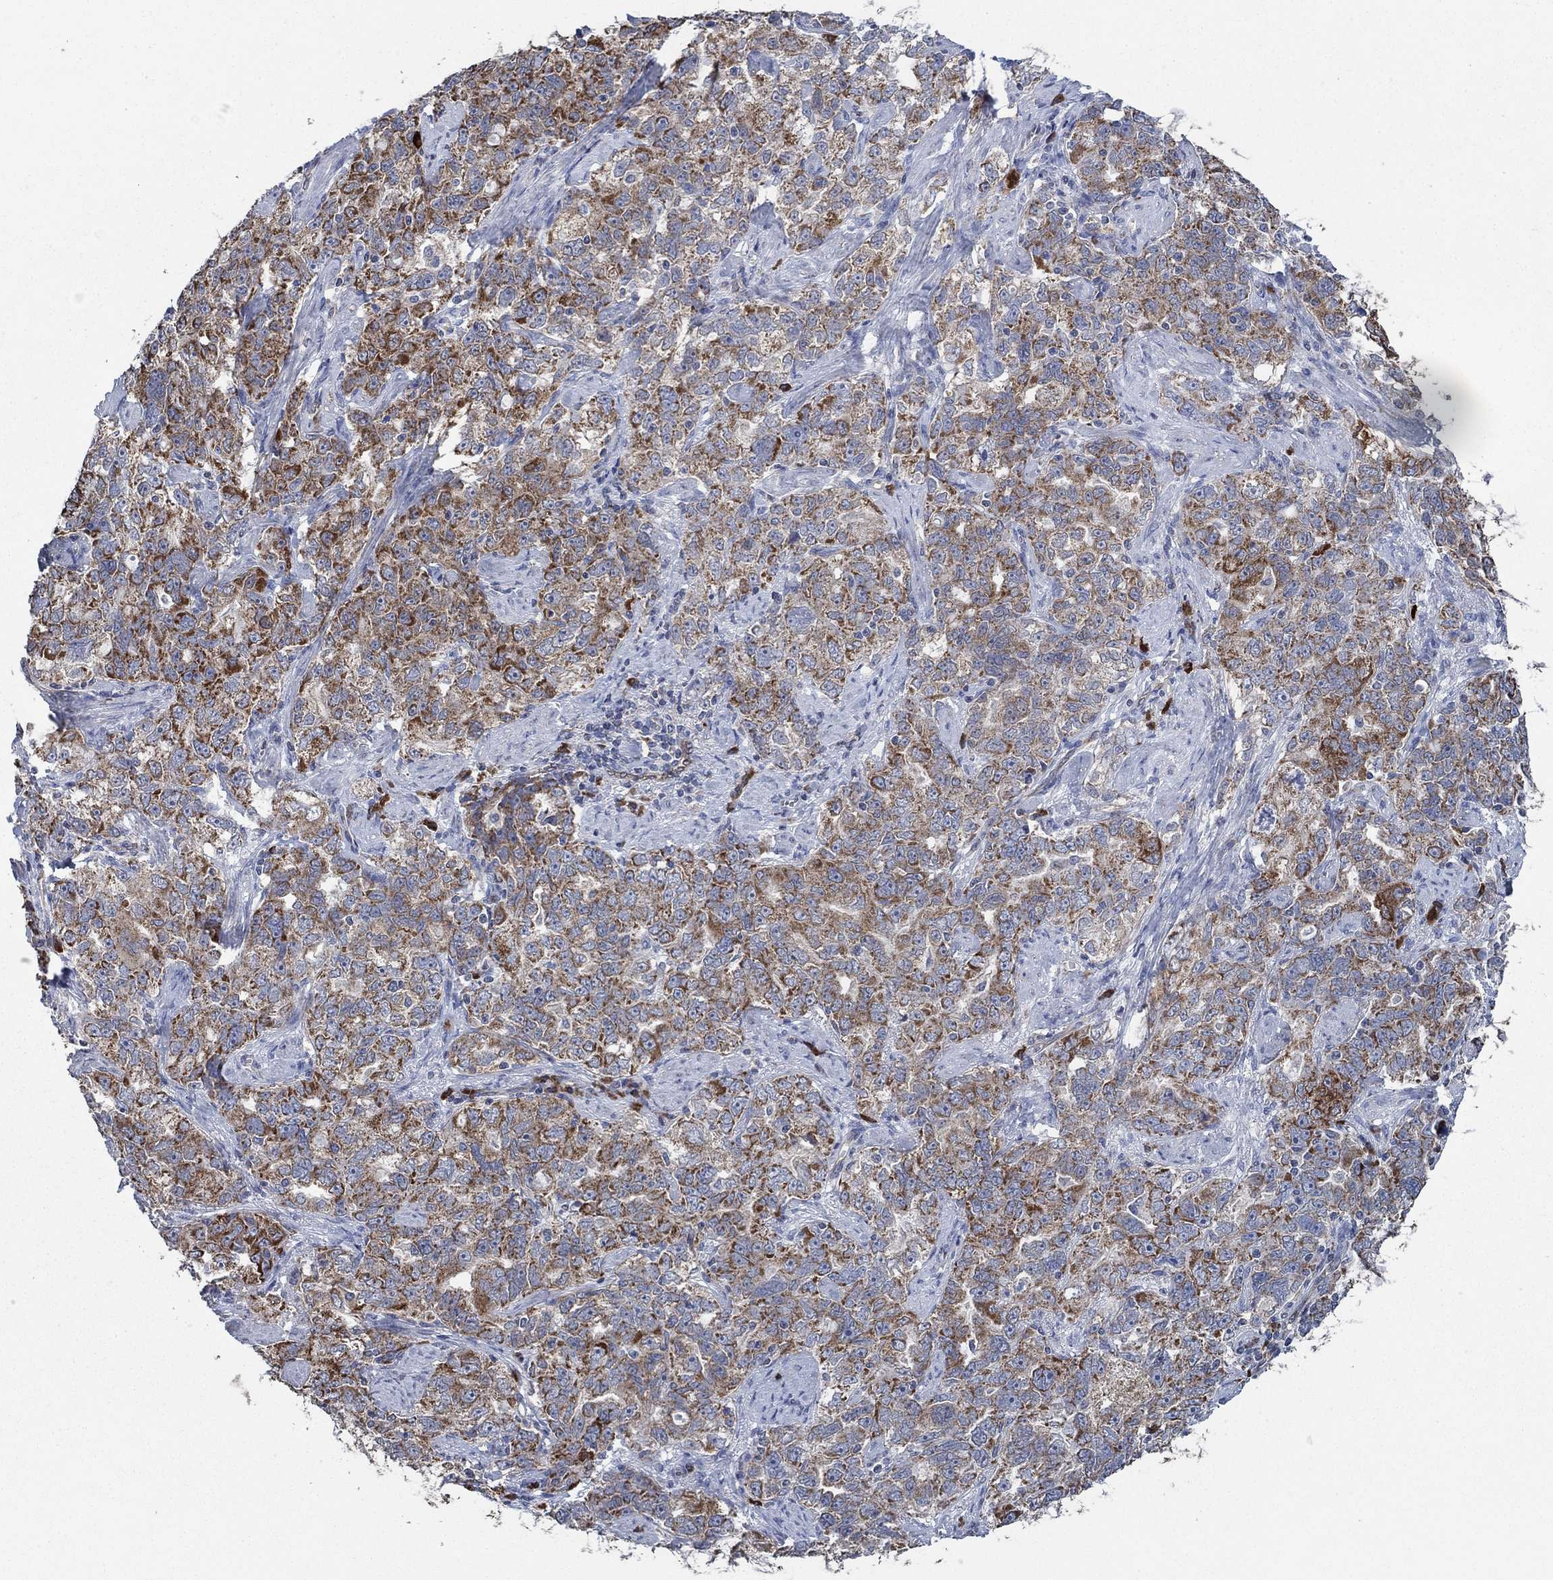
{"staining": {"intensity": "strong", "quantity": "25%-75%", "location": "cytoplasmic/membranous"}, "tissue": "ovarian cancer", "cell_type": "Tumor cells", "image_type": "cancer", "snomed": [{"axis": "morphology", "description": "Cystadenocarcinoma, serous, NOS"}, {"axis": "topography", "description": "Ovary"}], "caption": "This is a photomicrograph of IHC staining of ovarian cancer (serous cystadenocarcinoma), which shows strong staining in the cytoplasmic/membranous of tumor cells.", "gene": "HID1", "patient": {"sex": "female", "age": 51}}